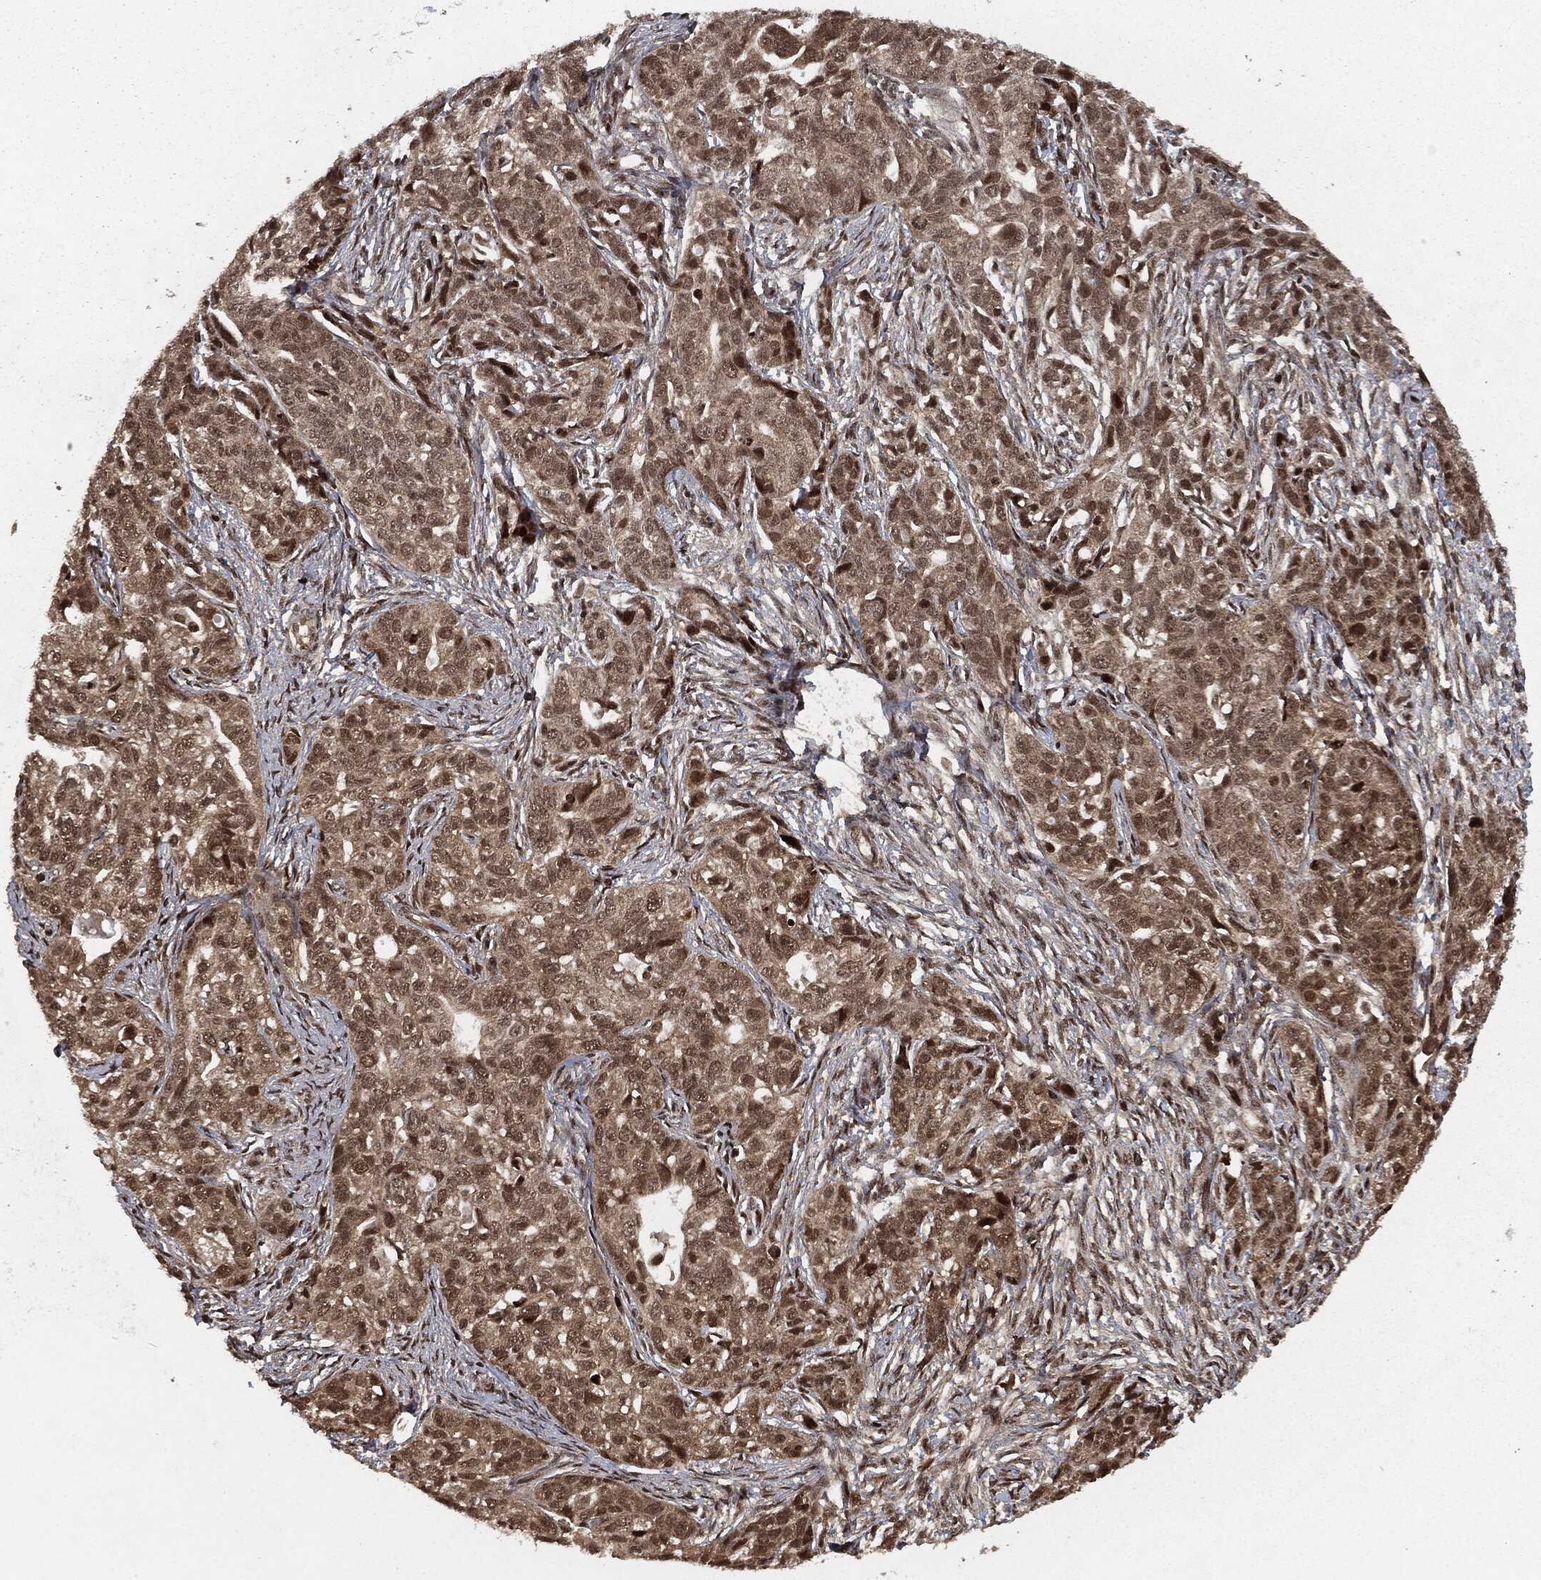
{"staining": {"intensity": "moderate", "quantity": "25%-75%", "location": "cytoplasmic/membranous,nuclear"}, "tissue": "ovarian cancer", "cell_type": "Tumor cells", "image_type": "cancer", "snomed": [{"axis": "morphology", "description": "Cystadenocarcinoma, serous, NOS"}, {"axis": "topography", "description": "Ovary"}], "caption": "Human ovarian cancer (serous cystadenocarcinoma) stained with a brown dye reveals moderate cytoplasmic/membranous and nuclear positive positivity in approximately 25%-75% of tumor cells.", "gene": "NGRN", "patient": {"sex": "female", "age": 71}}